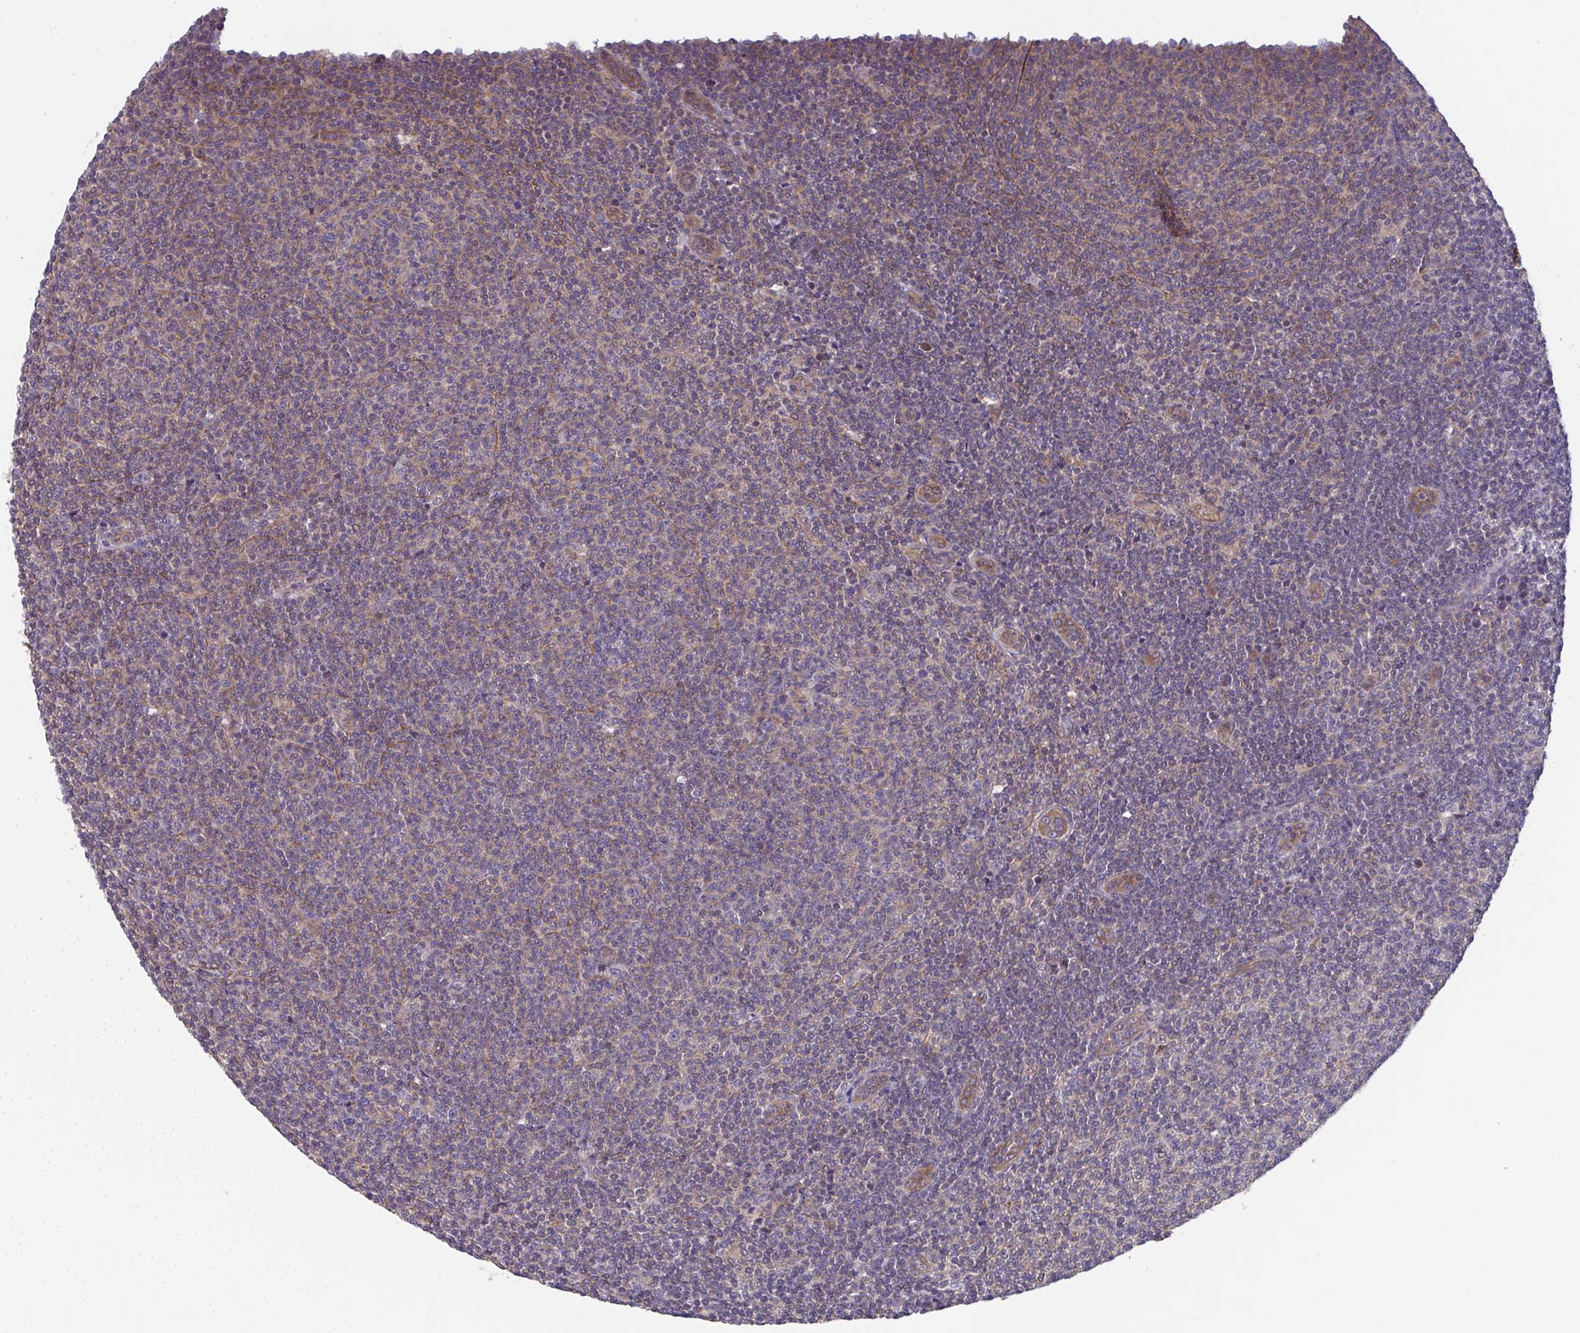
{"staining": {"intensity": "weak", "quantity": "25%-75%", "location": "cytoplasmic/membranous"}, "tissue": "lymphoma", "cell_type": "Tumor cells", "image_type": "cancer", "snomed": [{"axis": "morphology", "description": "Malignant lymphoma, non-Hodgkin's type, Low grade"}, {"axis": "topography", "description": "Lymph node"}], "caption": "Immunohistochemistry (DAB) staining of human lymphoma displays weak cytoplasmic/membranous protein expression in approximately 25%-75% of tumor cells.", "gene": "ZNF696", "patient": {"sex": "male", "age": 66}}